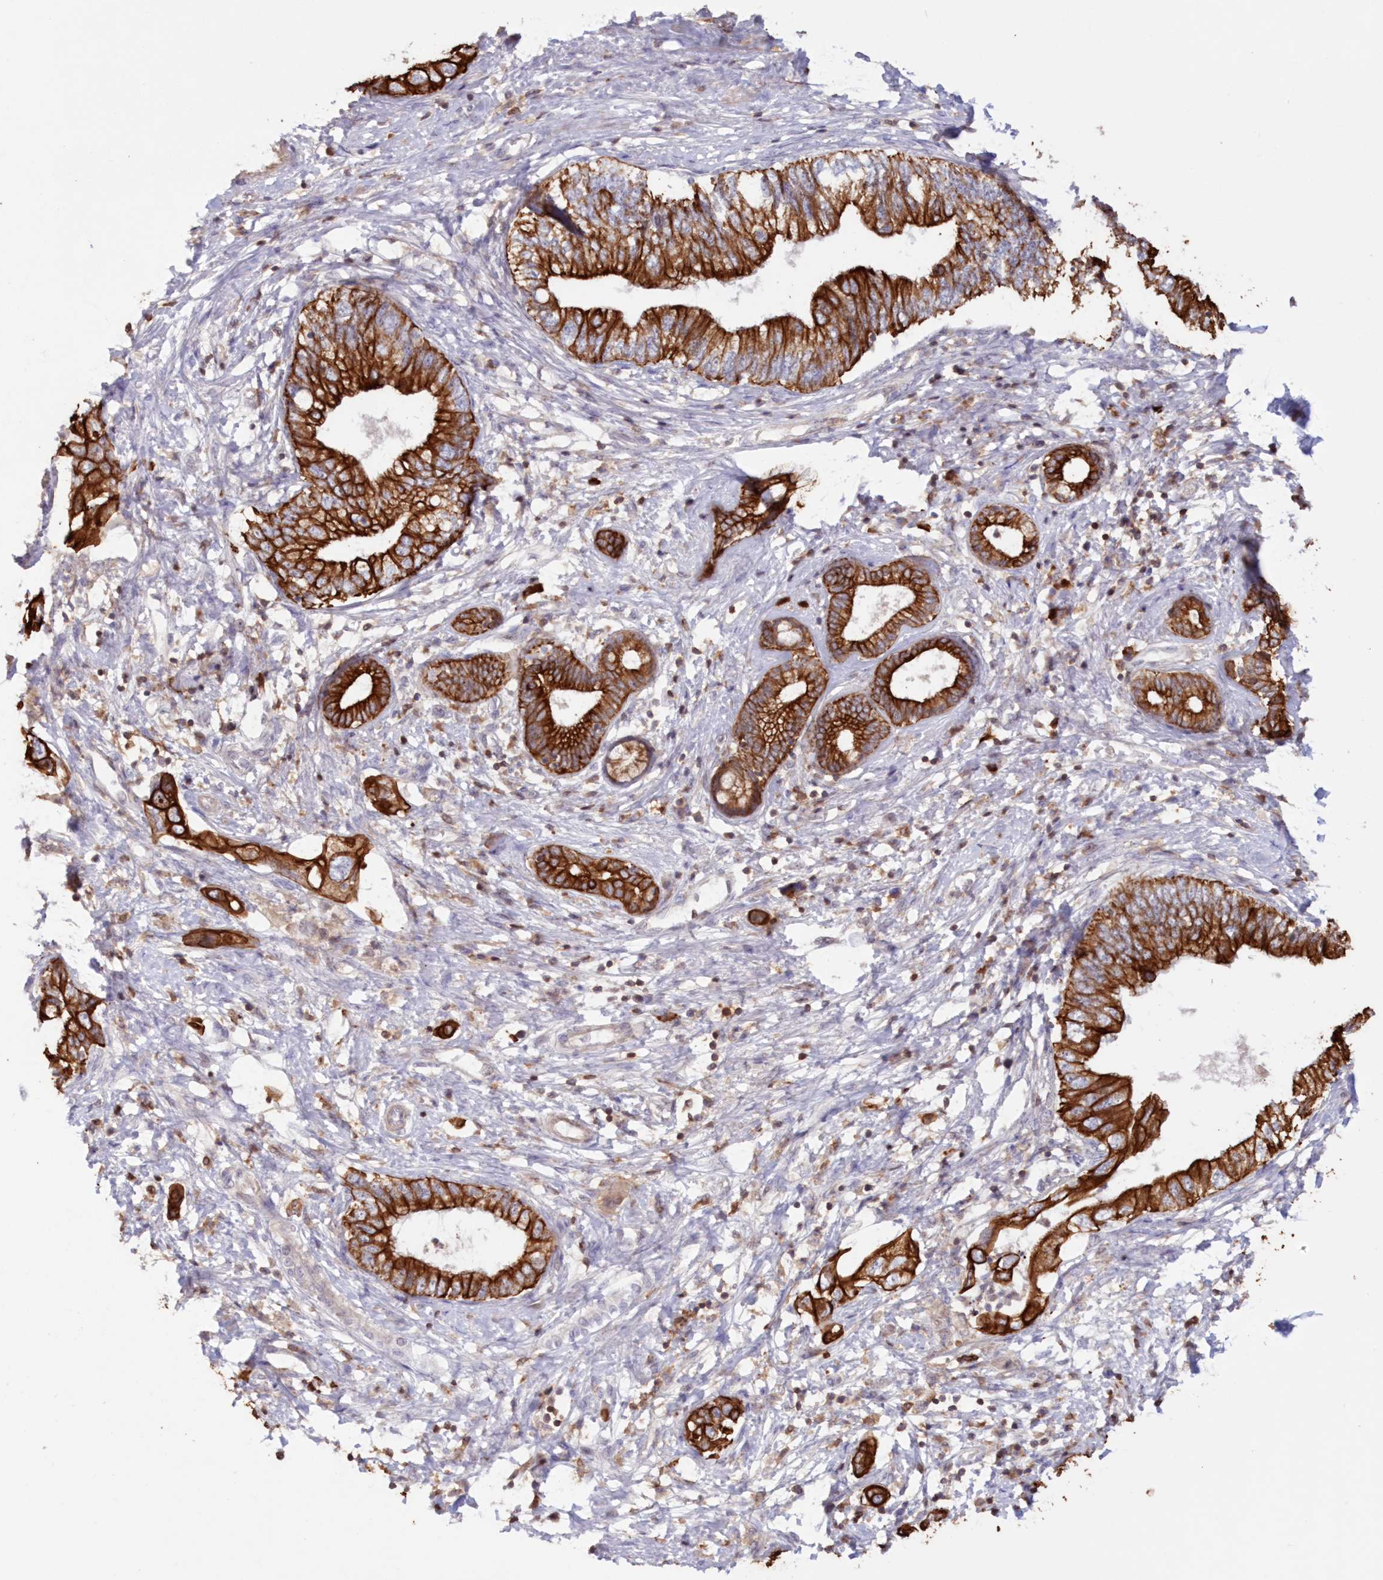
{"staining": {"intensity": "strong", "quantity": ">75%", "location": "cytoplasmic/membranous"}, "tissue": "pancreatic cancer", "cell_type": "Tumor cells", "image_type": "cancer", "snomed": [{"axis": "morphology", "description": "Adenocarcinoma, NOS"}, {"axis": "topography", "description": "Pancreas"}], "caption": "The immunohistochemical stain shows strong cytoplasmic/membranous positivity in tumor cells of pancreatic cancer (adenocarcinoma) tissue.", "gene": "SNED1", "patient": {"sex": "female", "age": 73}}